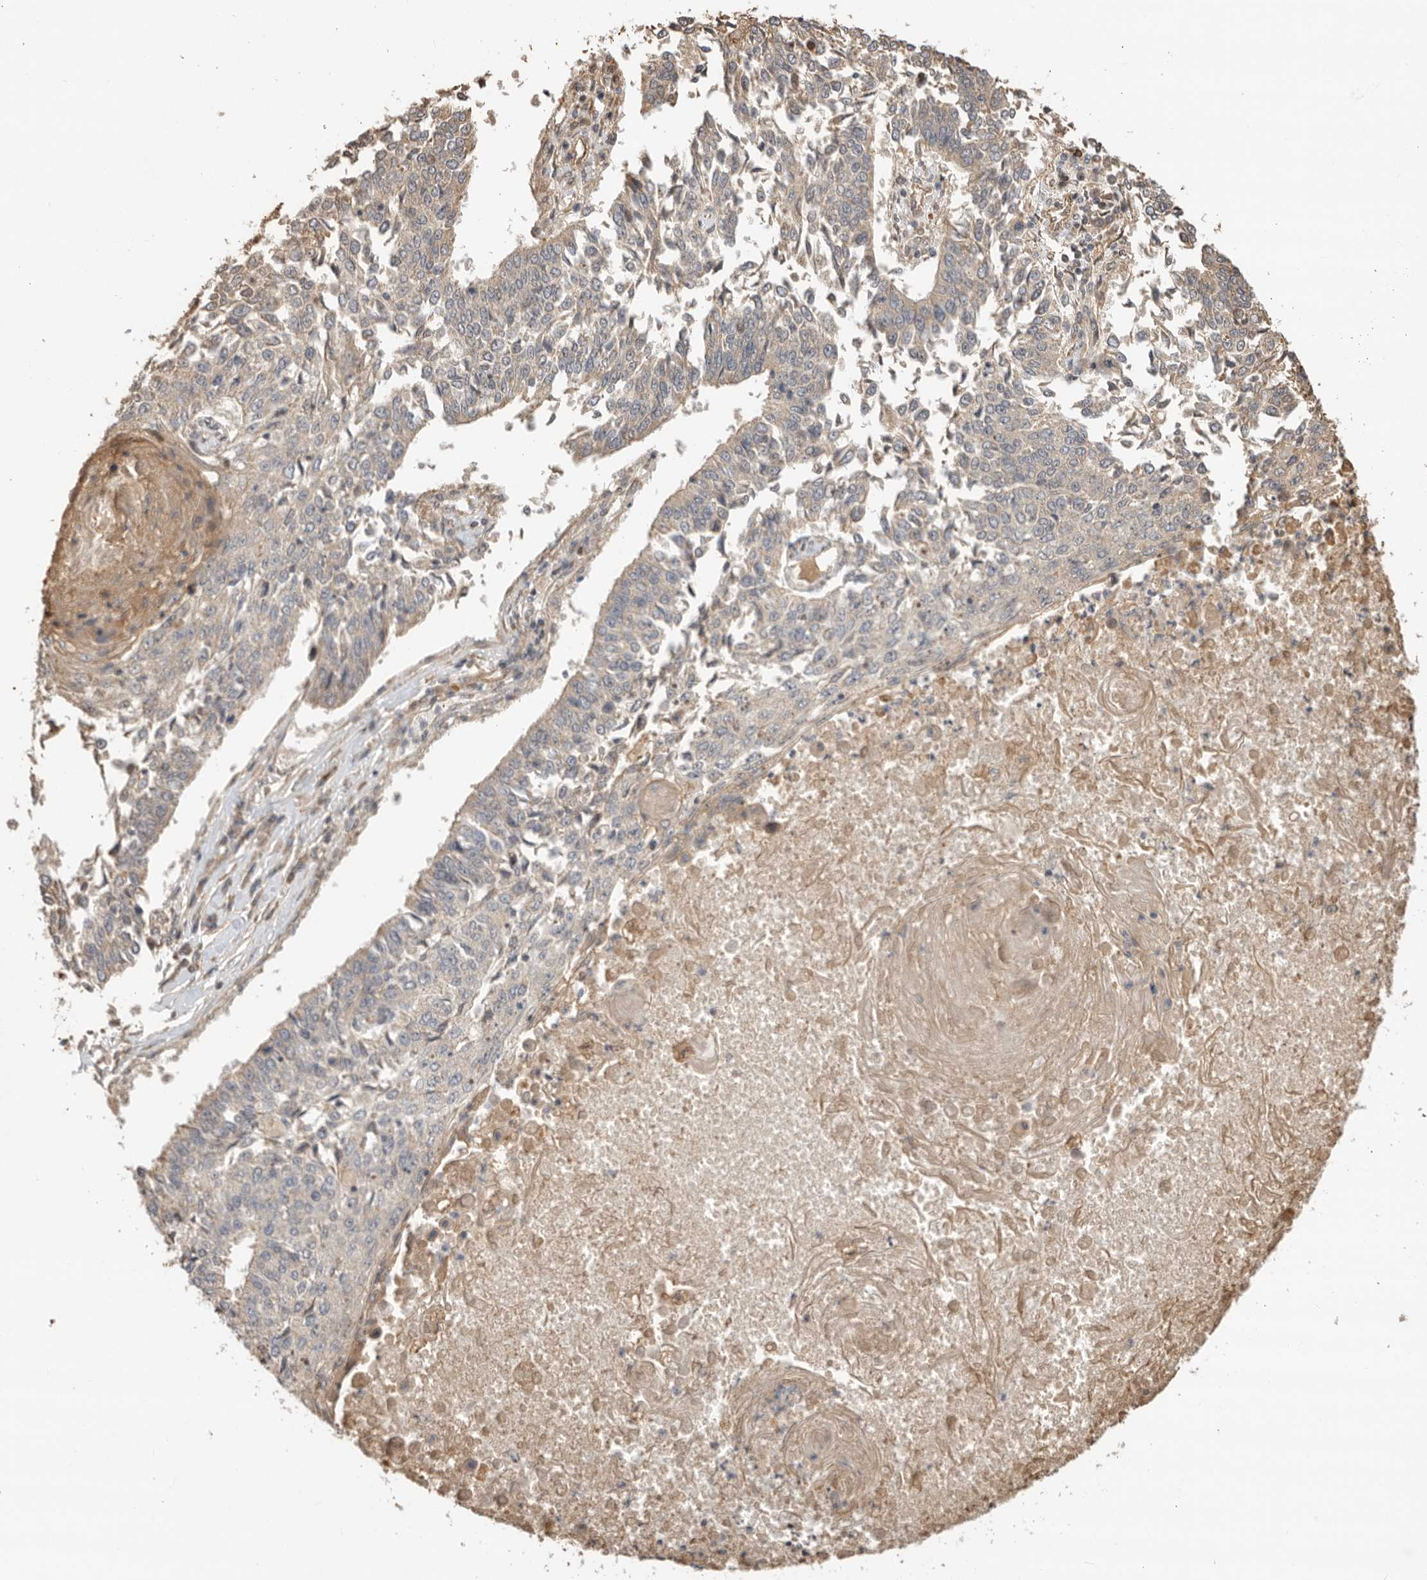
{"staining": {"intensity": "negative", "quantity": "none", "location": "none"}, "tissue": "lung cancer", "cell_type": "Tumor cells", "image_type": "cancer", "snomed": [{"axis": "morphology", "description": "Normal tissue, NOS"}, {"axis": "morphology", "description": "Squamous cell carcinoma, NOS"}, {"axis": "topography", "description": "Cartilage tissue"}, {"axis": "topography", "description": "Bronchus"}, {"axis": "topography", "description": "Lung"}, {"axis": "topography", "description": "Peripheral nerve tissue"}], "caption": "Immunohistochemistry (IHC) micrograph of neoplastic tissue: human lung squamous cell carcinoma stained with DAB displays no significant protein staining in tumor cells.", "gene": "DPH7", "patient": {"sex": "female", "age": 49}}